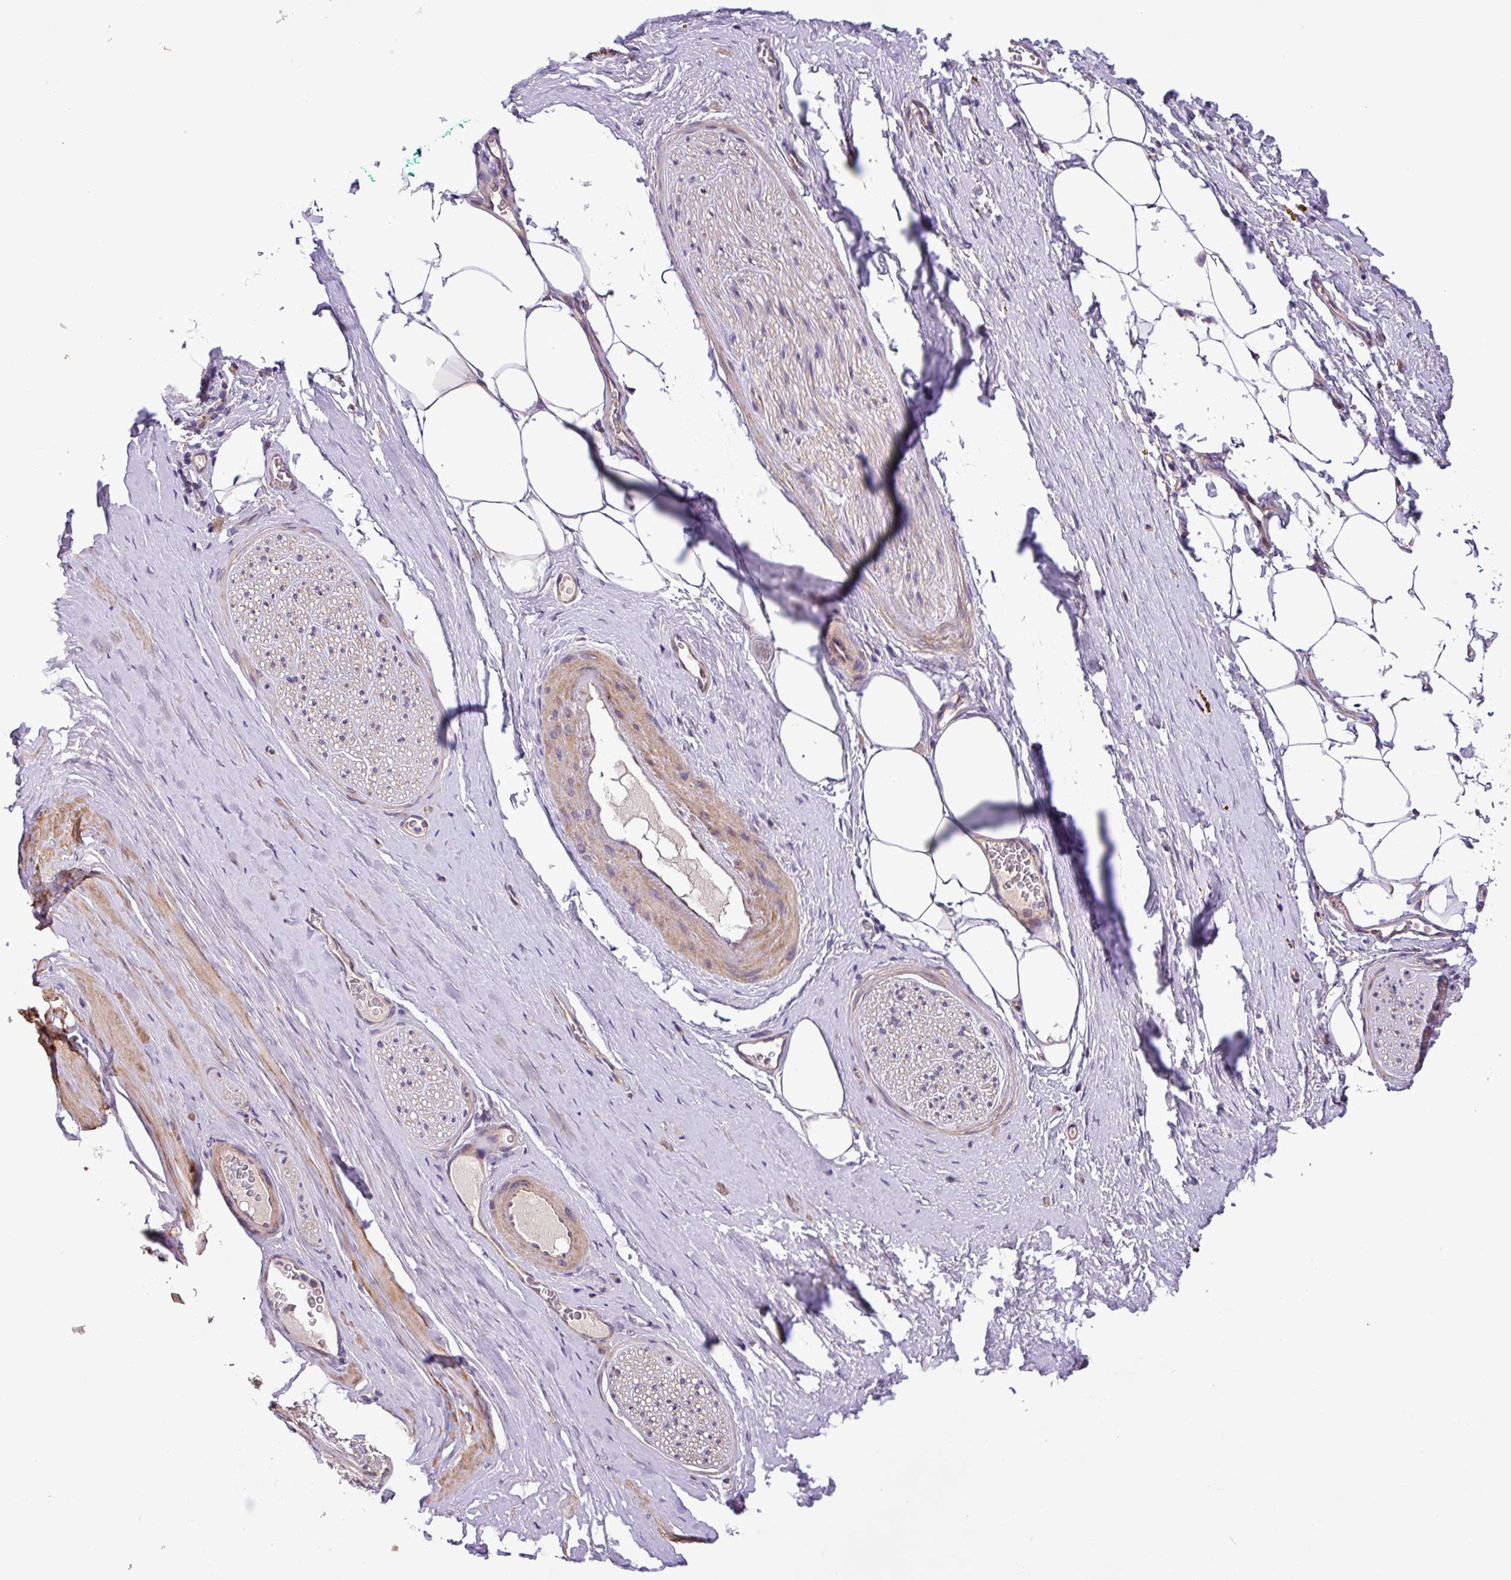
{"staining": {"intensity": "negative", "quantity": "none", "location": "none"}, "tissue": "adipose tissue", "cell_type": "Adipocytes", "image_type": "normal", "snomed": [{"axis": "morphology", "description": "Normal tissue, NOS"}, {"axis": "morphology", "description": "Adenocarcinoma, High grade"}, {"axis": "topography", "description": "Prostate"}, {"axis": "topography", "description": "Peripheral nerve tissue"}], "caption": "High magnification brightfield microscopy of benign adipose tissue stained with DAB (brown) and counterstained with hematoxylin (blue): adipocytes show no significant staining.", "gene": "TIMM10B", "patient": {"sex": "male", "age": 68}}